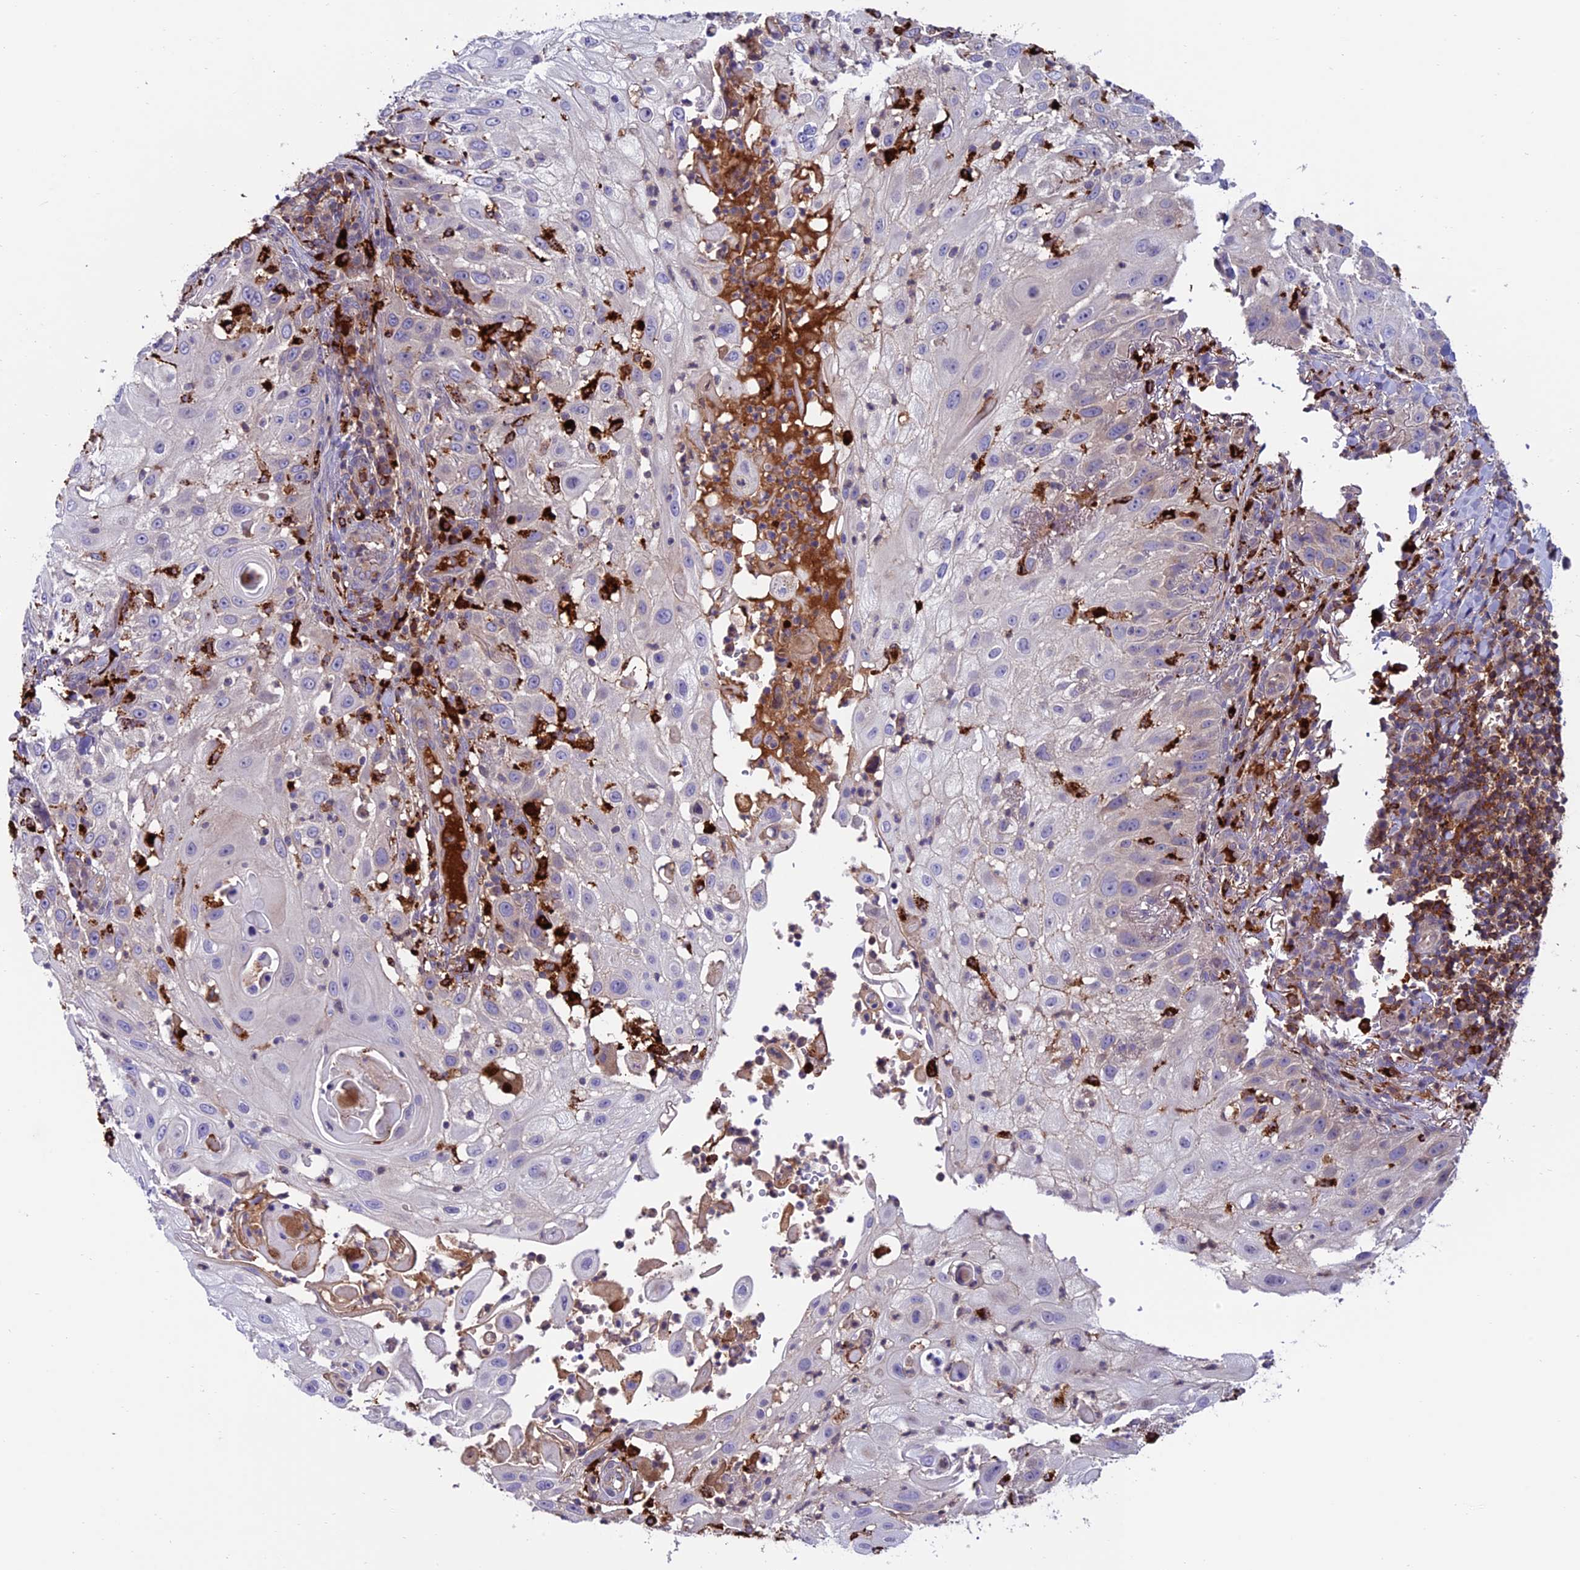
{"staining": {"intensity": "negative", "quantity": "none", "location": "none"}, "tissue": "skin cancer", "cell_type": "Tumor cells", "image_type": "cancer", "snomed": [{"axis": "morphology", "description": "Squamous cell carcinoma, NOS"}, {"axis": "topography", "description": "Skin"}], "caption": "A photomicrograph of human squamous cell carcinoma (skin) is negative for staining in tumor cells. Nuclei are stained in blue.", "gene": "ARHGEF18", "patient": {"sex": "female", "age": 44}}